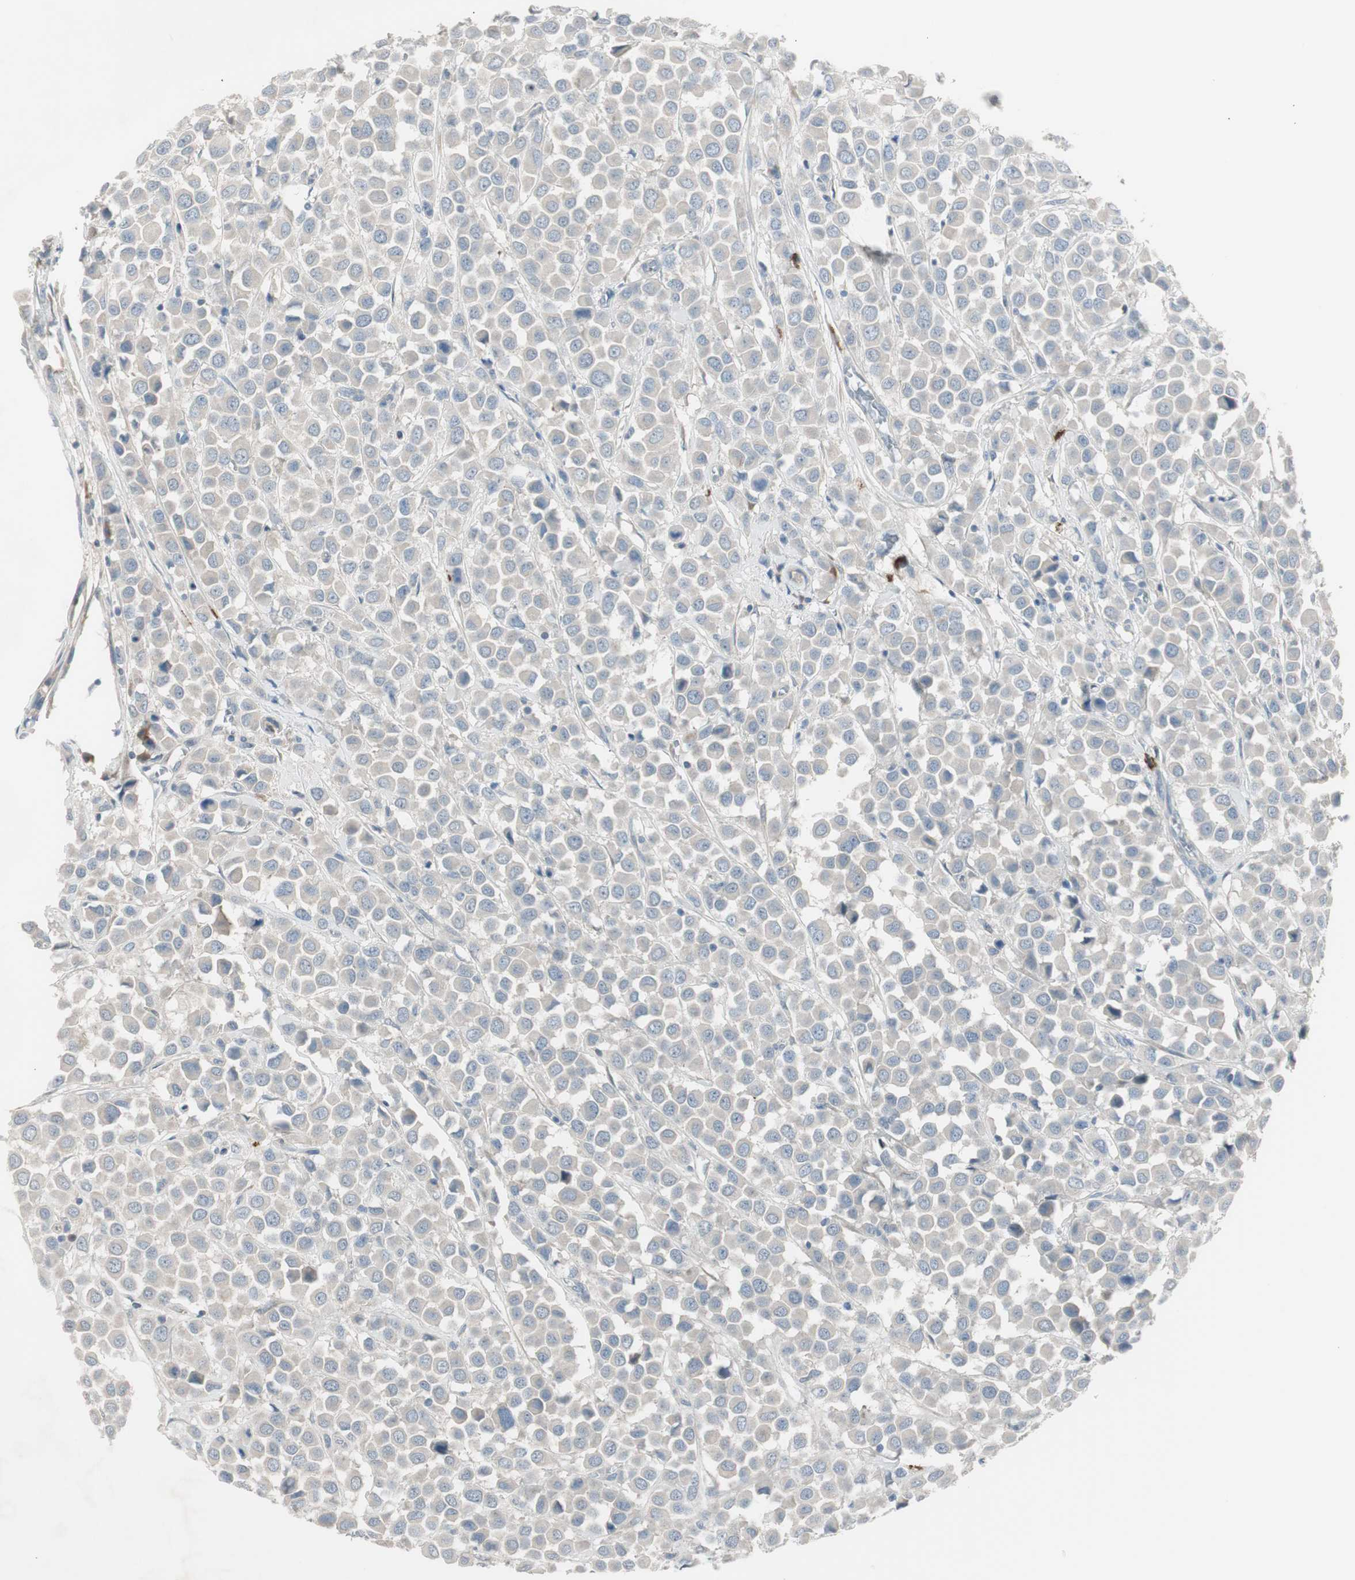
{"staining": {"intensity": "weak", "quantity": ">75%", "location": "cytoplasmic/membranous"}, "tissue": "breast cancer", "cell_type": "Tumor cells", "image_type": "cancer", "snomed": [{"axis": "morphology", "description": "Duct carcinoma"}, {"axis": "topography", "description": "Breast"}], "caption": "Tumor cells display weak cytoplasmic/membranous staining in approximately >75% of cells in invasive ductal carcinoma (breast).", "gene": "MAPRE3", "patient": {"sex": "female", "age": 61}}